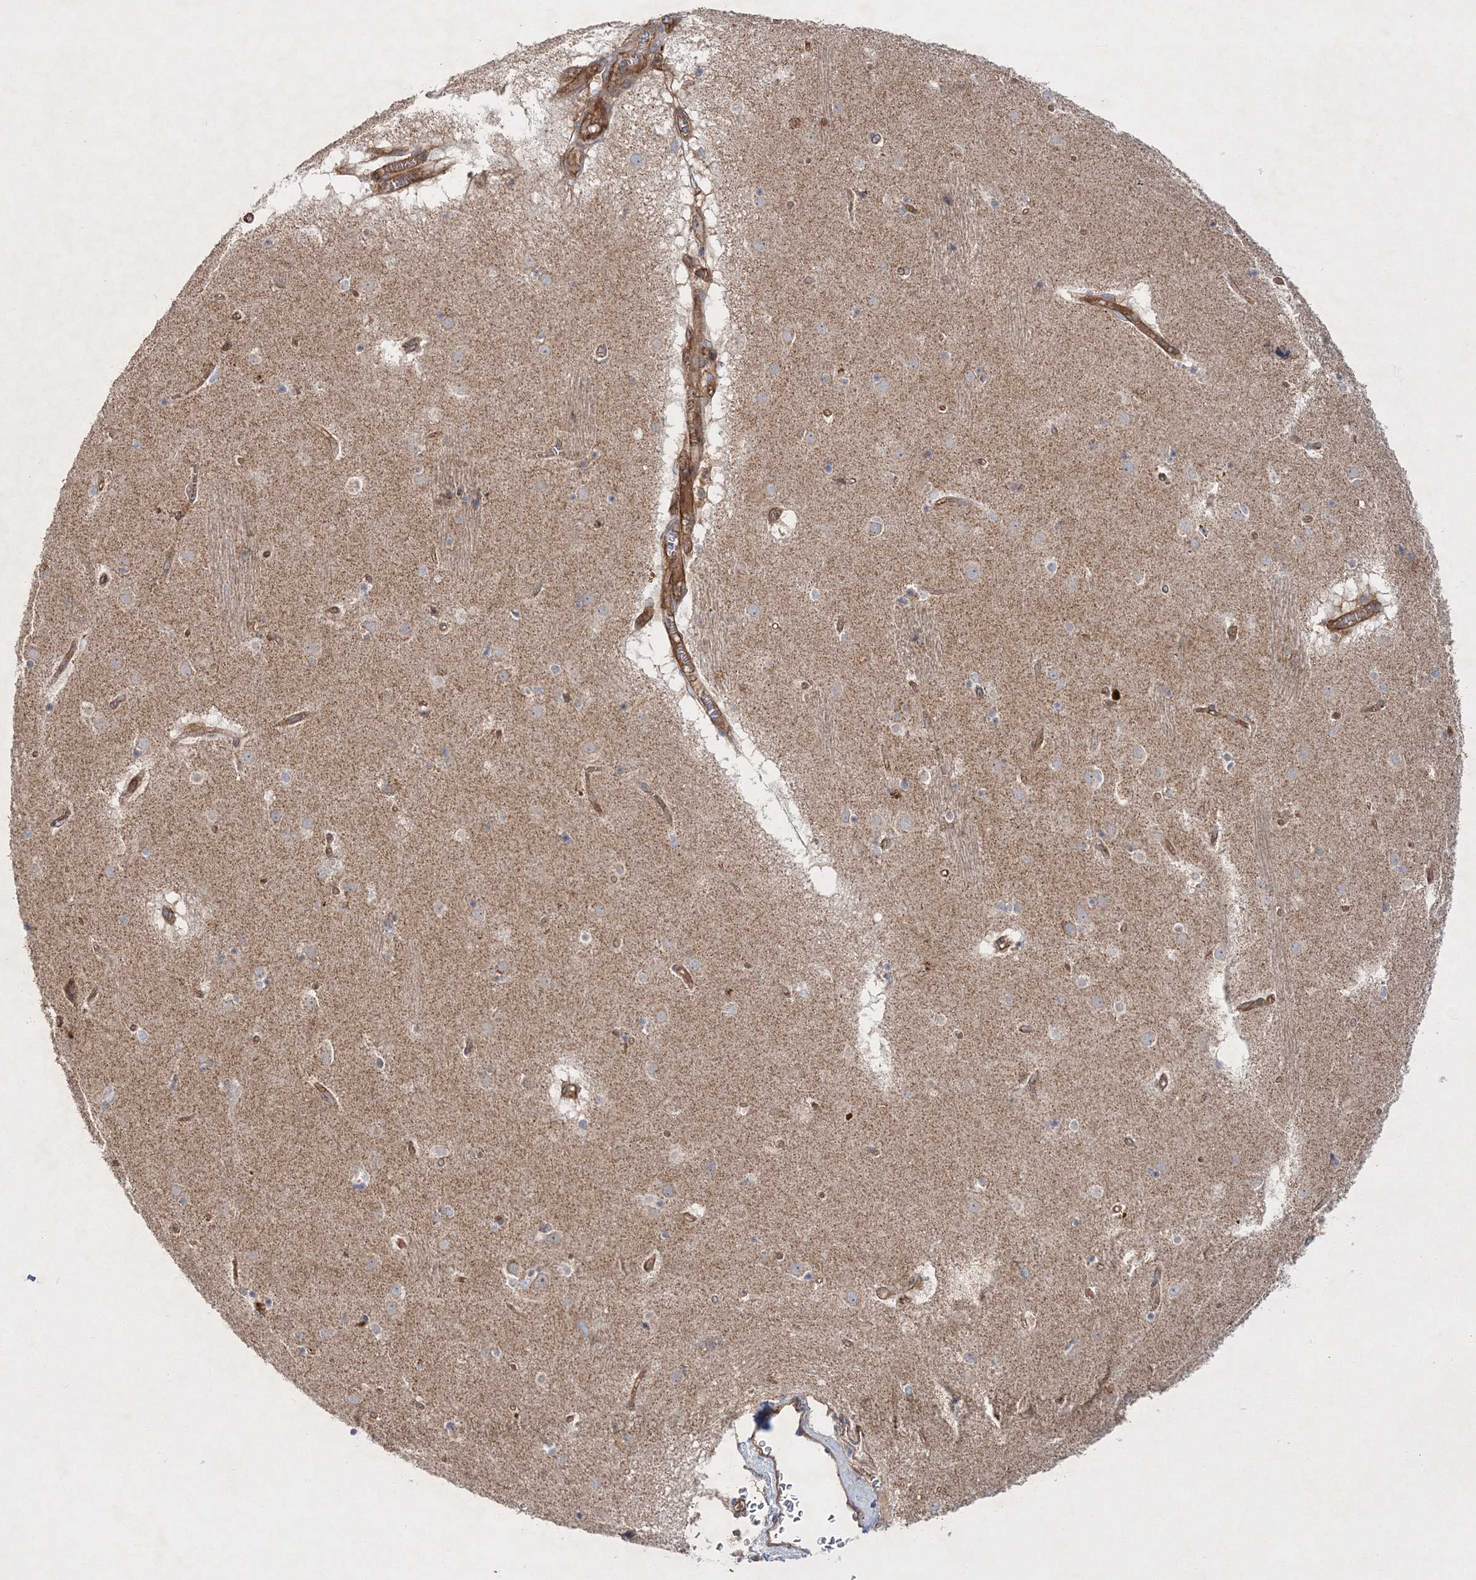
{"staining": {"intensity": "negative", "quantity": "none", "location": "none"}, "tissue": "caudate", "cell_type": "Glial cells", "image_type": "normal", "snomed": [{"axis": "morphology", "description": "Normal tissue, NOS"}, {"axis": "topography", "description": "Lateral ventricle wall"}], "caption": "A high-resolution micrograph shows immunohistochemistry staining of benign caudate, which shows no significant staining in glial cells. (Brightfield microscopy of DAB (3,3'-diaminobenzidine) immunohistochemistry (IHC) at high magnification).", "gene": "ZFYVE16", "patient": {"sex": "male", "age": 70}}